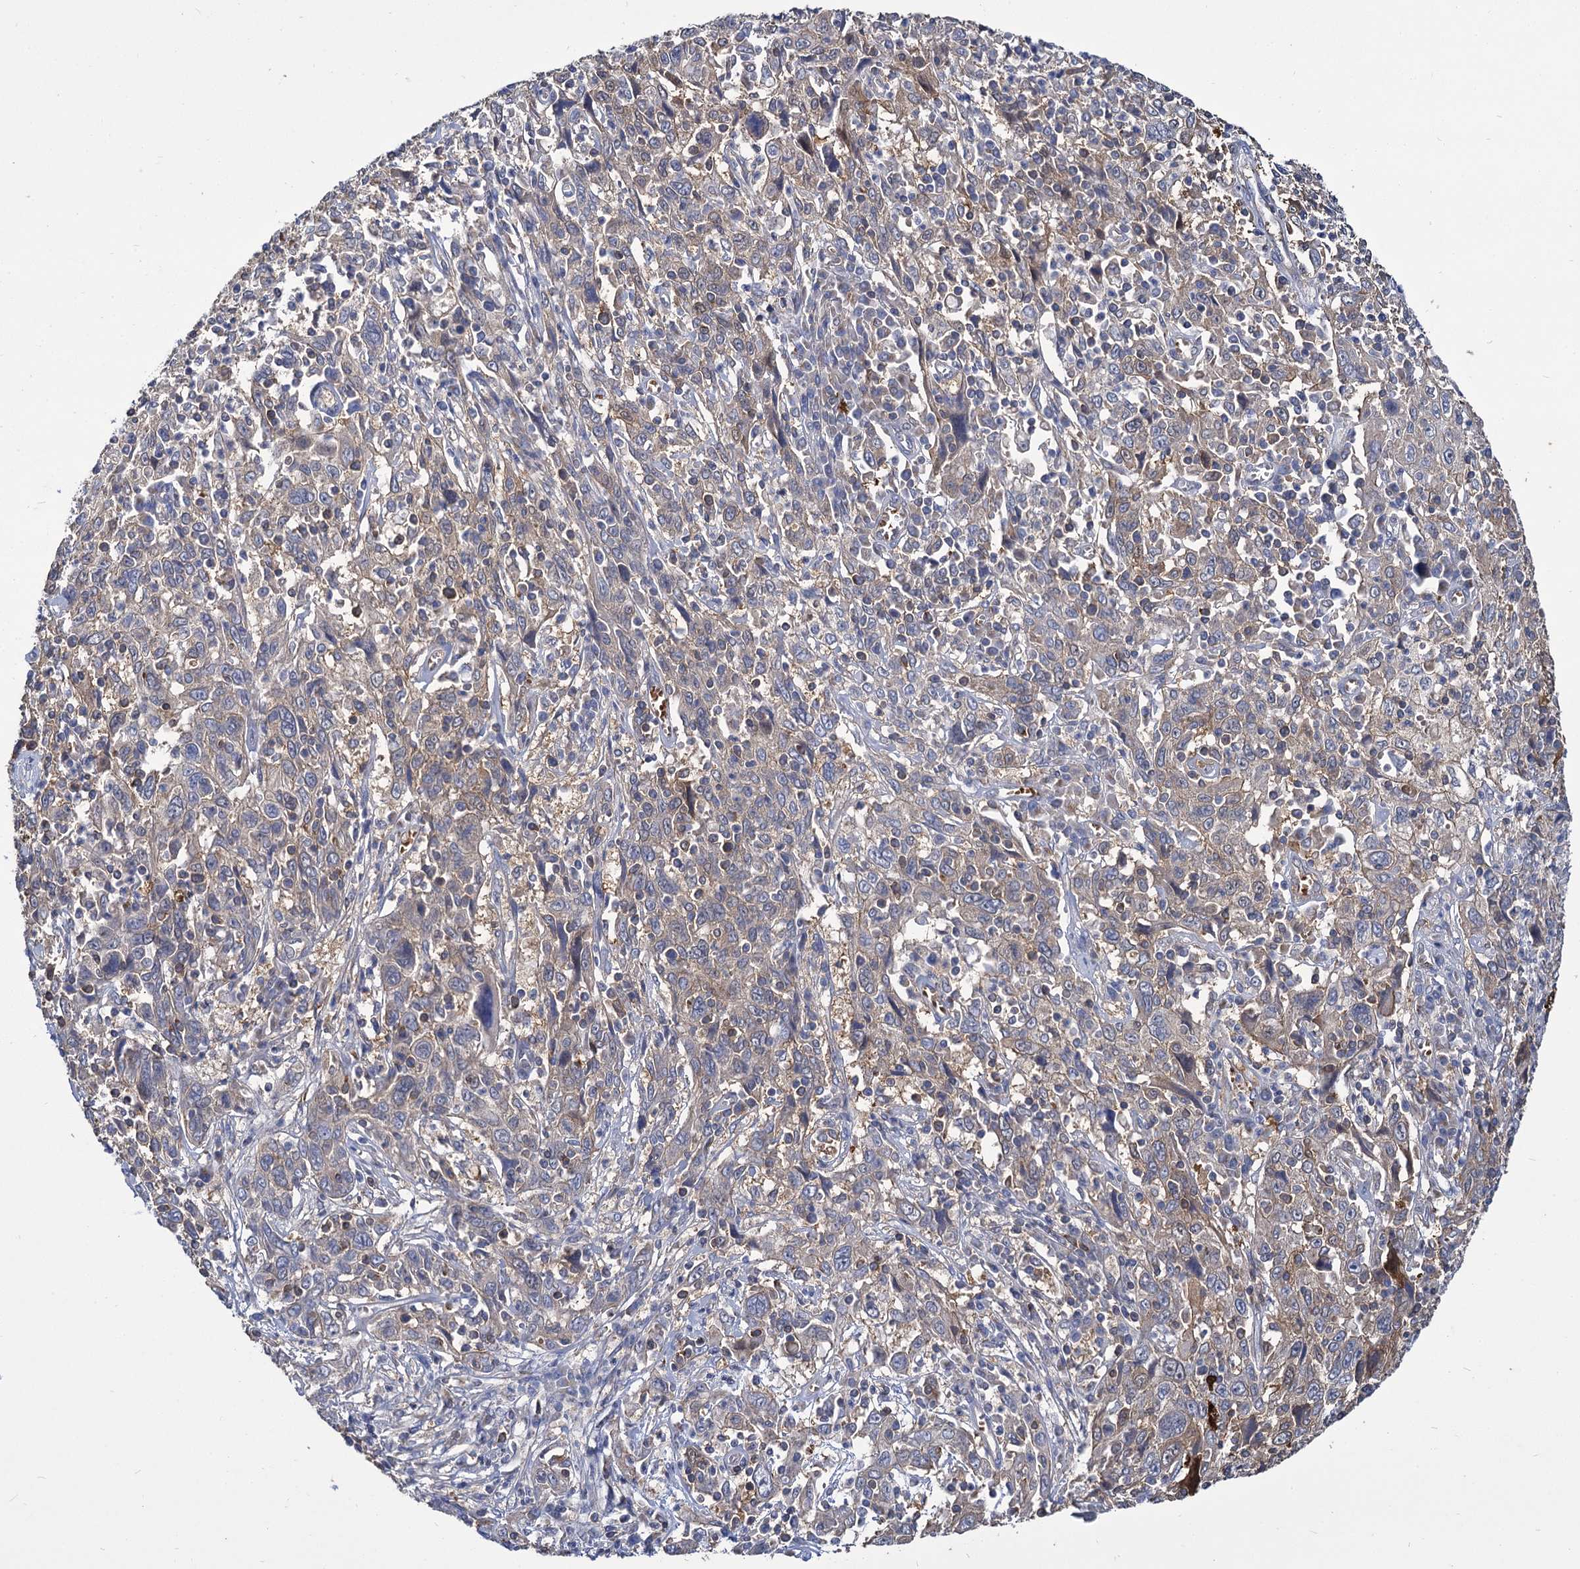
{"staining": {"intensity": "moderate", "quantity": "<25%", "location": "cytoplasmic/membranous"}, "tissue": "cervical cancer", "cell_type": "Tumor cells", "image_type": "cancer", "snomed": [{"axis": "morphology", "description": "Squamous cell carcinoma, NOS"}, {"axis": "topography", "description": "Cervix"}], "caption": "DAB (3,3'-diaminobenzidine) immunohistochemical staining of cervical cancer (squamous cell carcinoma) shows moderate cytoplasmic/membranous protein expression in about <25% of tumor cells. (DAB (3,3'-diaminobenzidine) = brown stain, brightfield microscopy at high magnification).", "gene": "GCLC", "patient": {"sex": "female", "age": 46}}